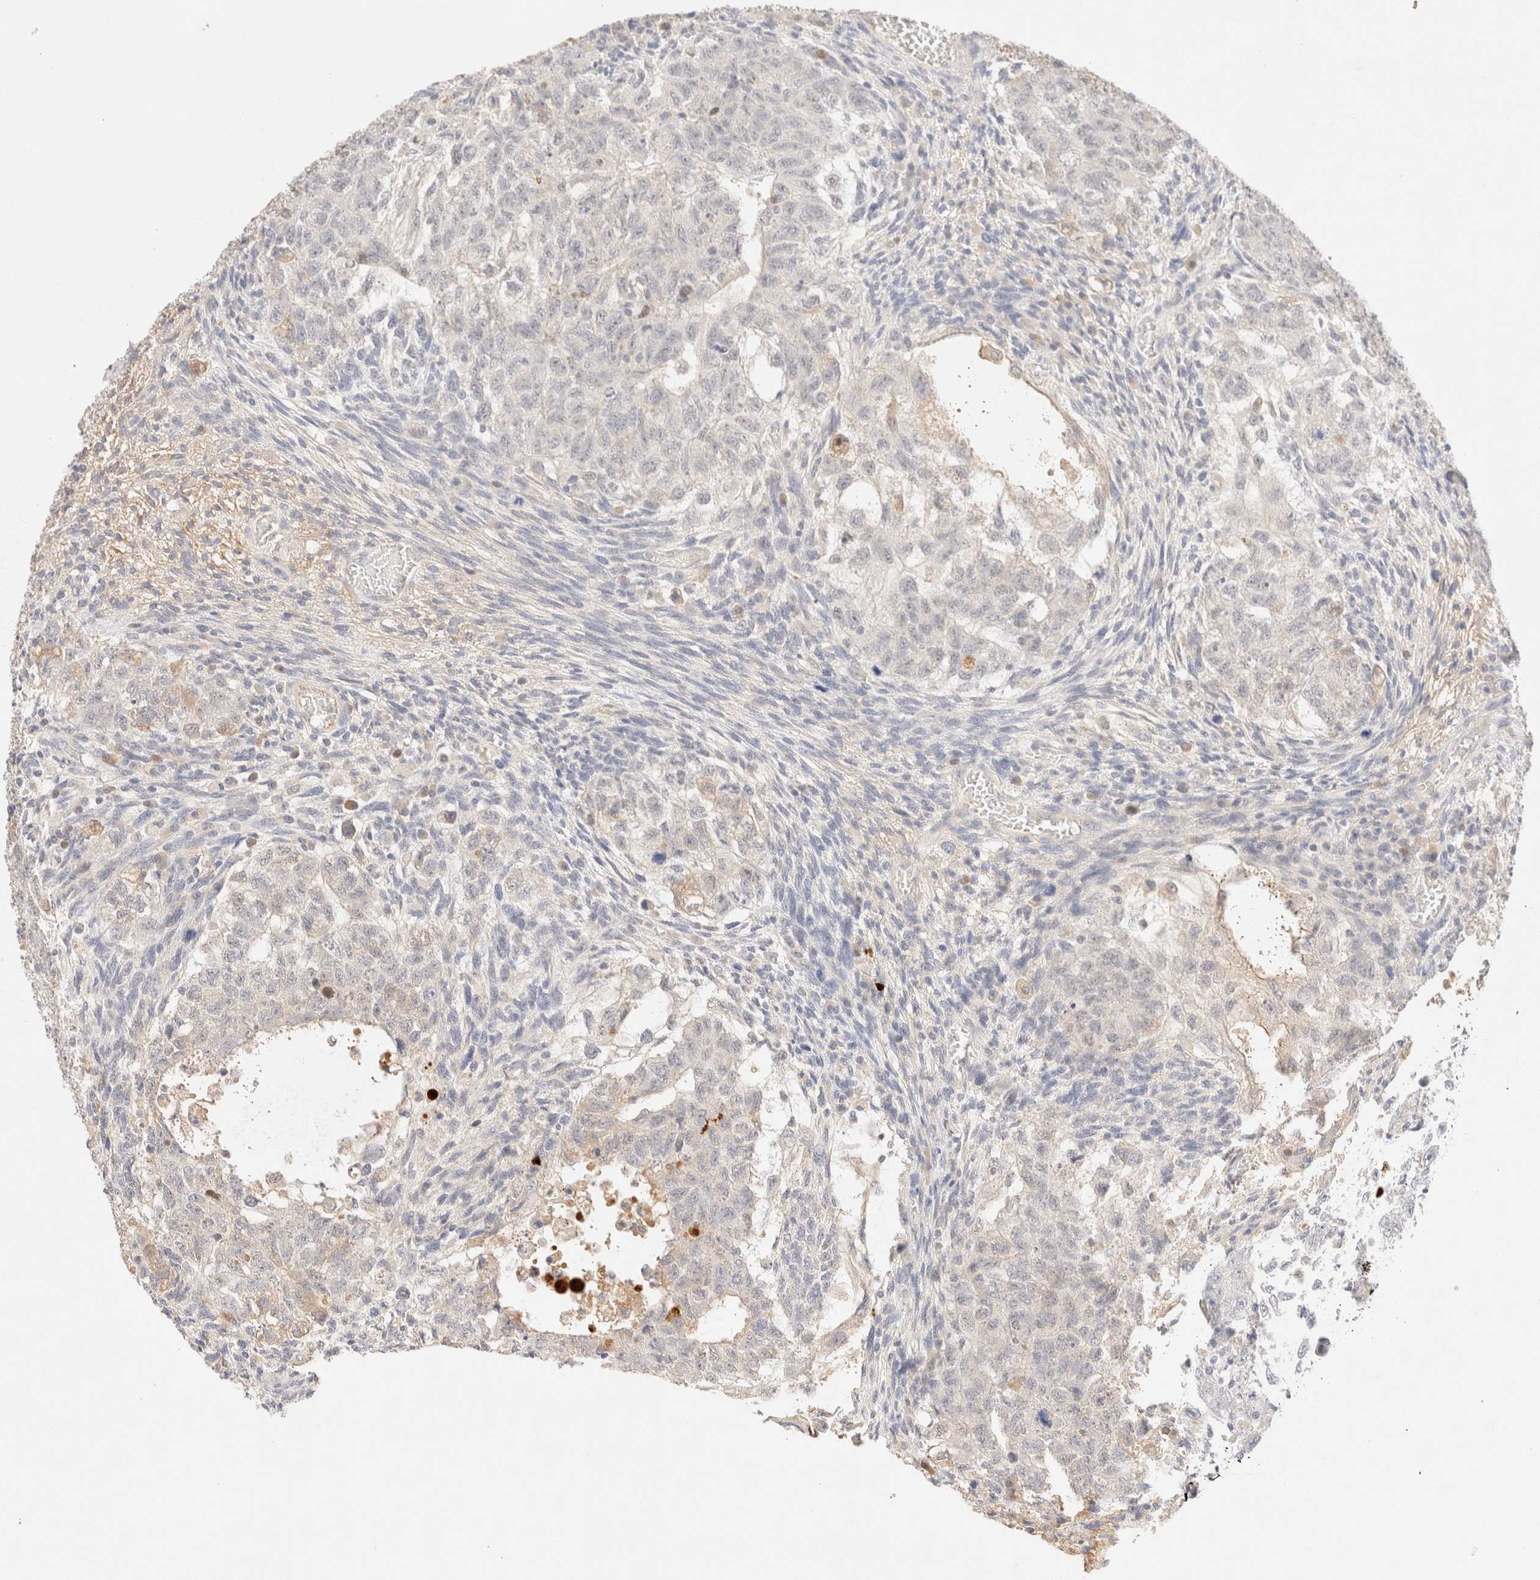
{"staining": {"intensity": "negative", "quantity": "none", "location": "none"}, "tissue": "testis cancer", "cell_type": "Tumor cells", "image_type": "cancer", "snomed": [{"axis": "morphology", "description": "Normal tissue, NOS"}, {"axis": "morphology", "description": "Carcinoma, Embryonal, NOS"}, {"axis": "topography", "description": "Testis"}], "caption": "Protein analysis of testis embryonal carcinoma exhibits no significant staining in tumor cells. (Immunohistochemistry (ihc), brightfield microscopy, high magnification).", "gene": "SNTB1", "patient": {"sex": "male", "age": 36}}